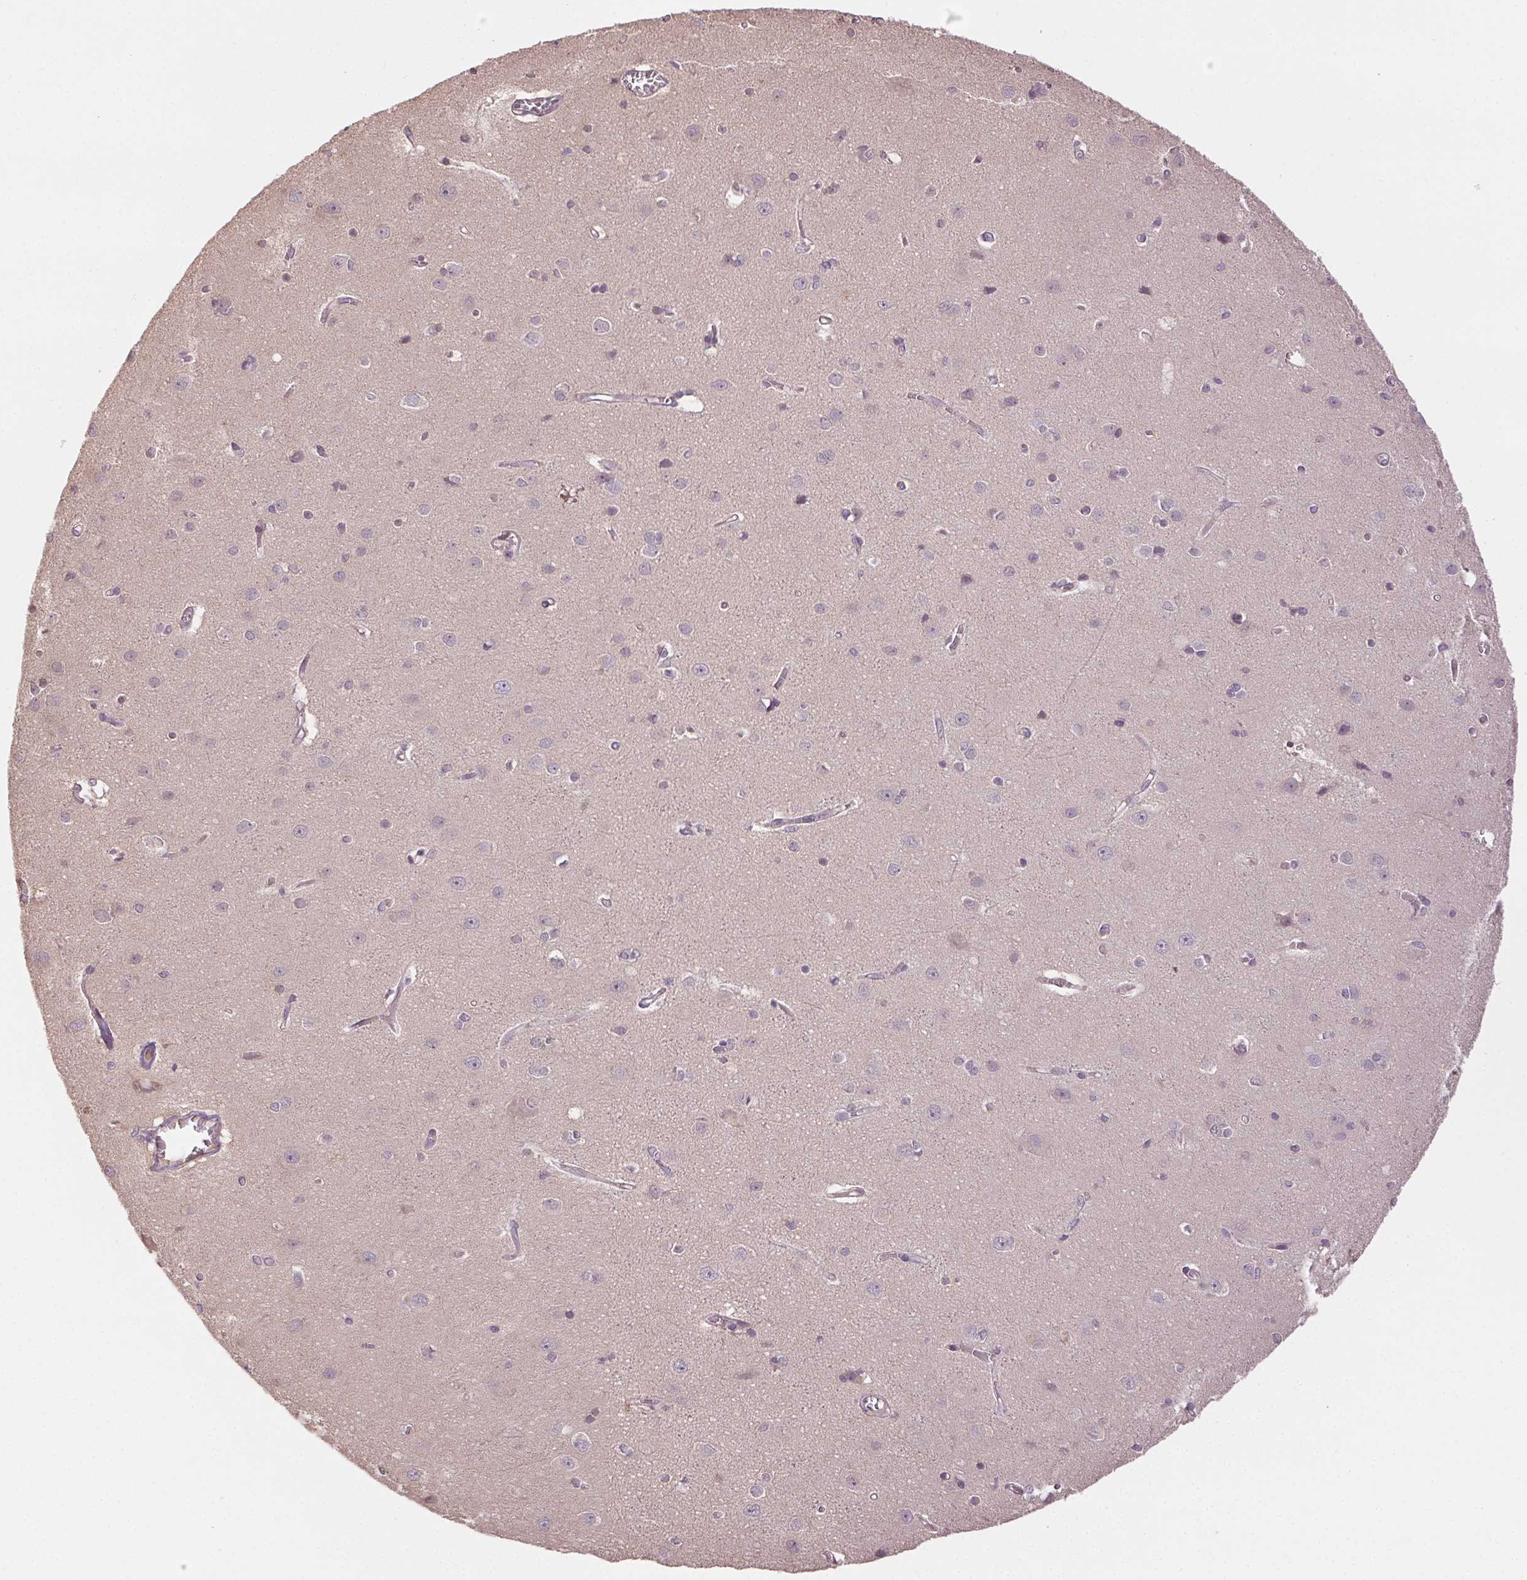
{"staining": {"intensity": "weak", "quantity": "25%-75%", "location": "cytoplasmic/membranous"}, "tissue": "cerebral cortex", "cell_type": "Endothelial cells", "image_type": "normal", "snomed": [{"axis": "morphology", "description": "Normal tissue, NOS"}, {"axis": "topography", "description": "Cerebral cortex"}], "caption": "Cerebral cortex stained with IHC shows weak cytoplasmic/membranous expression in approximately 25%-75% of endothelial cells.", "gene": "ATP1B3", "patient": {"sex": "male", "age": 37}}